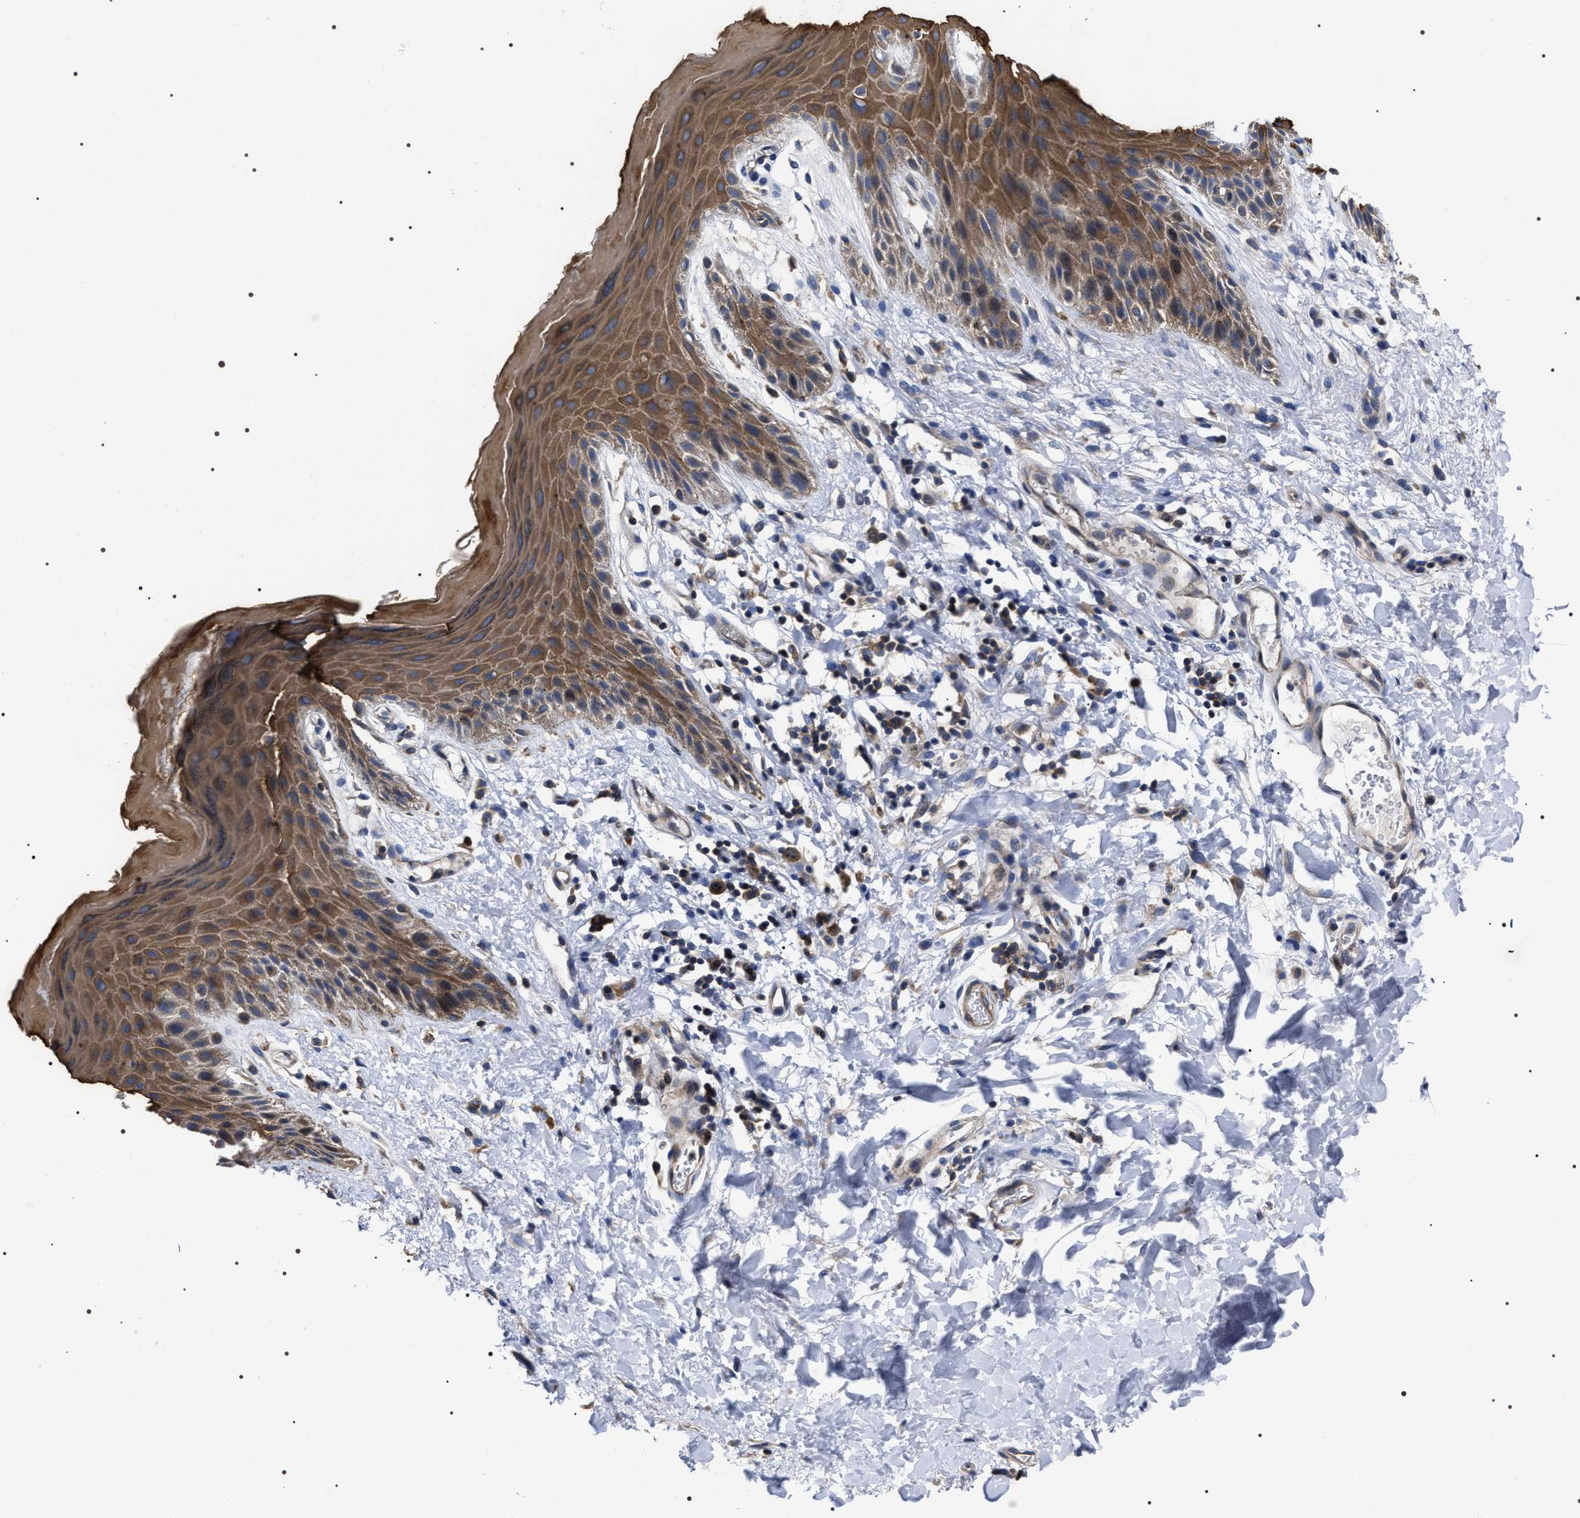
{"staining": {"intensity": "strong", "quantity": ">75%", "location": "cytoplasmic/membranous"}, "tissue": "skin", "cell_type": "Epidermal cells", "image_type": "normal", "snomed": [{"axis": "morphology", "description": "Normal tissue, NOS"}, {"axis": "topography", "description": "Anal"}], "caption": "The photomicrograph shows immunohistochemical staining of unremarkable skin. There is strong cytoplasmic/membranous expression is seen in approximately >75% of epidermal cells.", "gene": "MIS18A", "patient": {"sex": "male", "age": 44}}